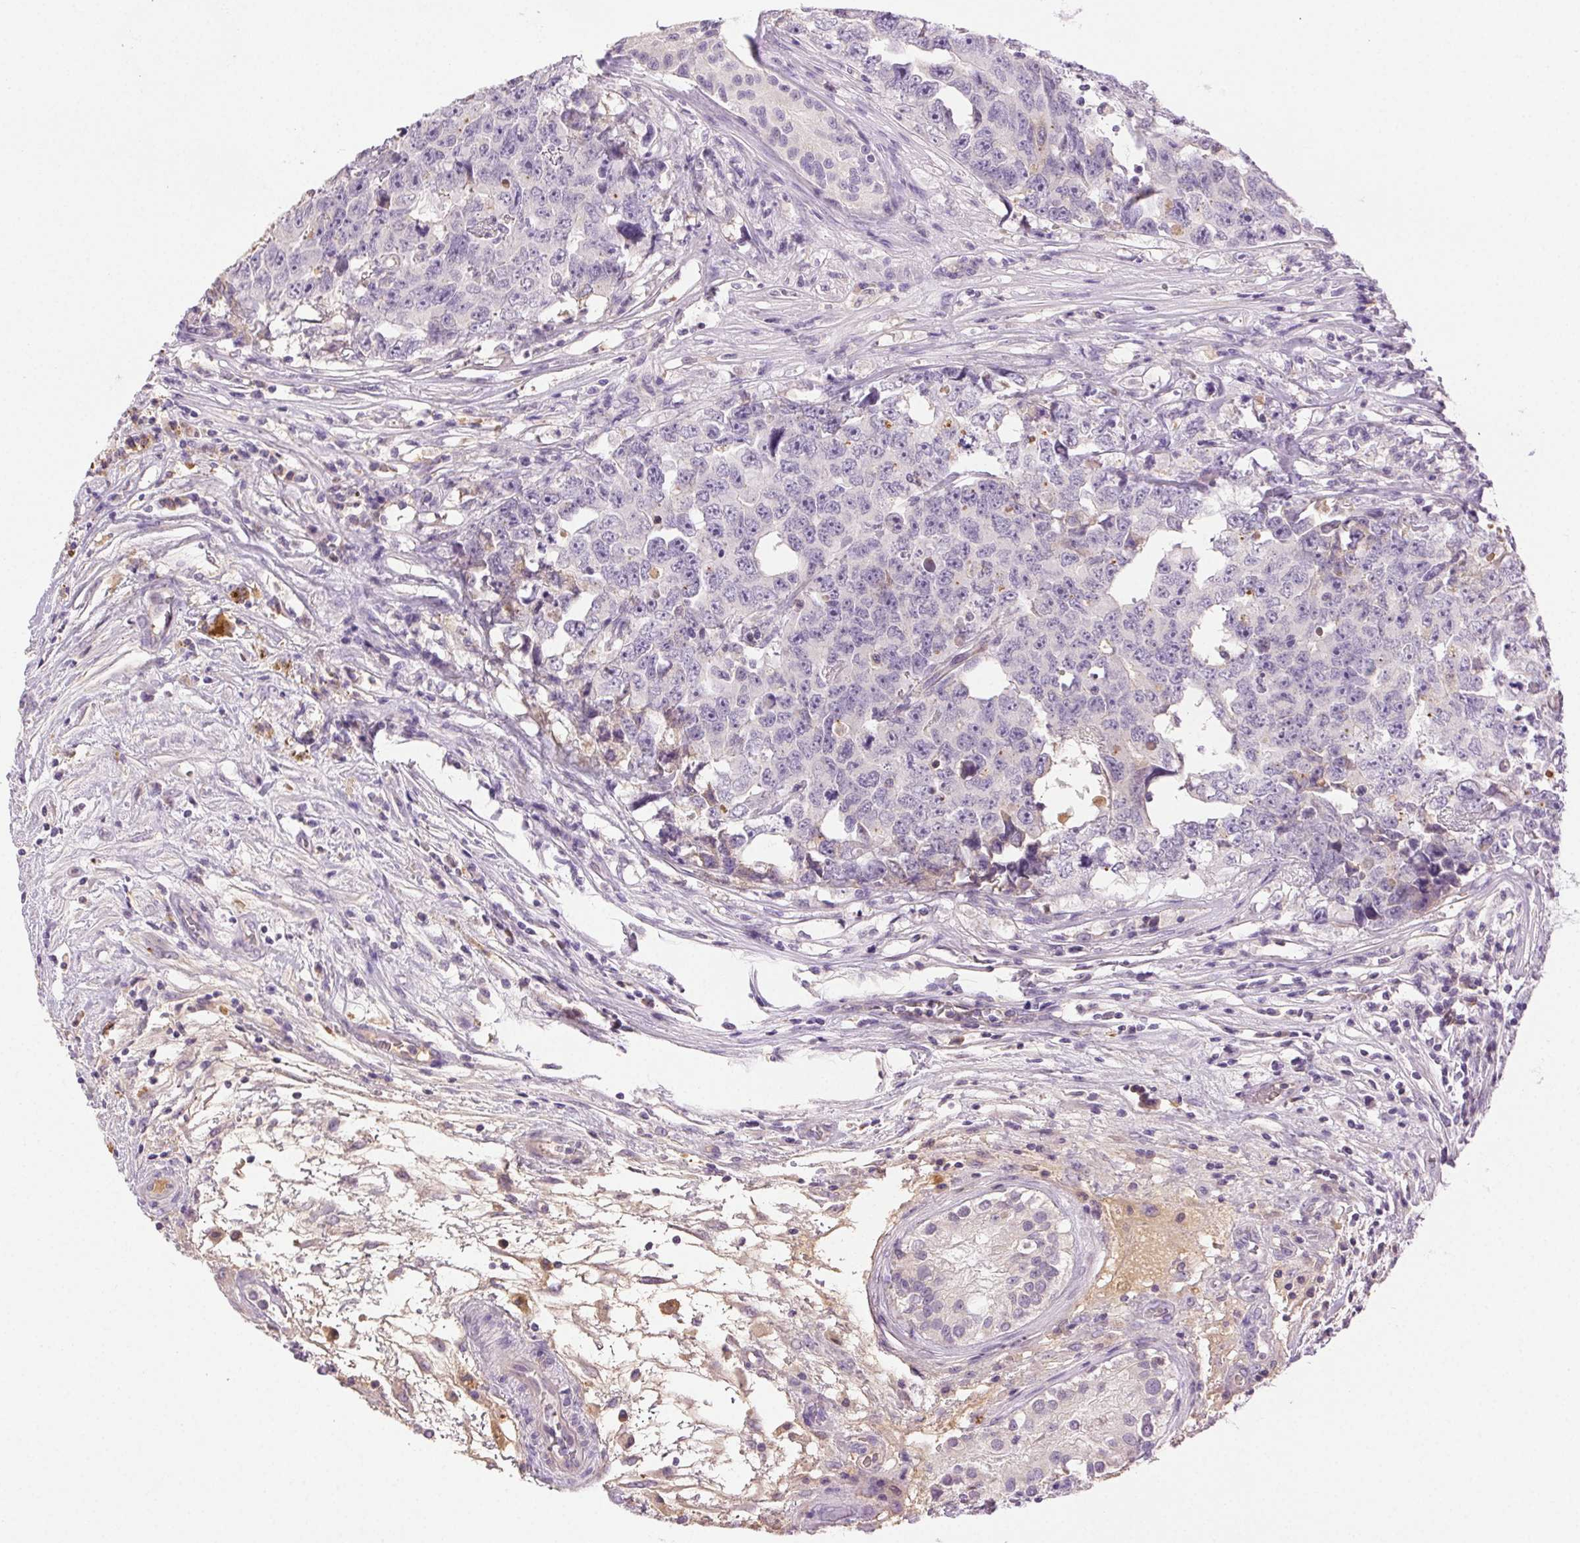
{"staining": {"intensity": "negative", "quantity": "none", "location": "none"}, "tissue": "testis cancer", "cell_type": "Tumor cells", "image_type": "cancer", "snomed": [{"axis": "morphology", "description": "Carcinoma, Embryonal, NOS"}, {"axis": "topography", "description": "Testis"}], "caption": "The IHC image has no significant staining in tumor cells of testis cancer tissue.", "gene": "BPIFB2", "patient": {"sex": "male", "age": 24}}